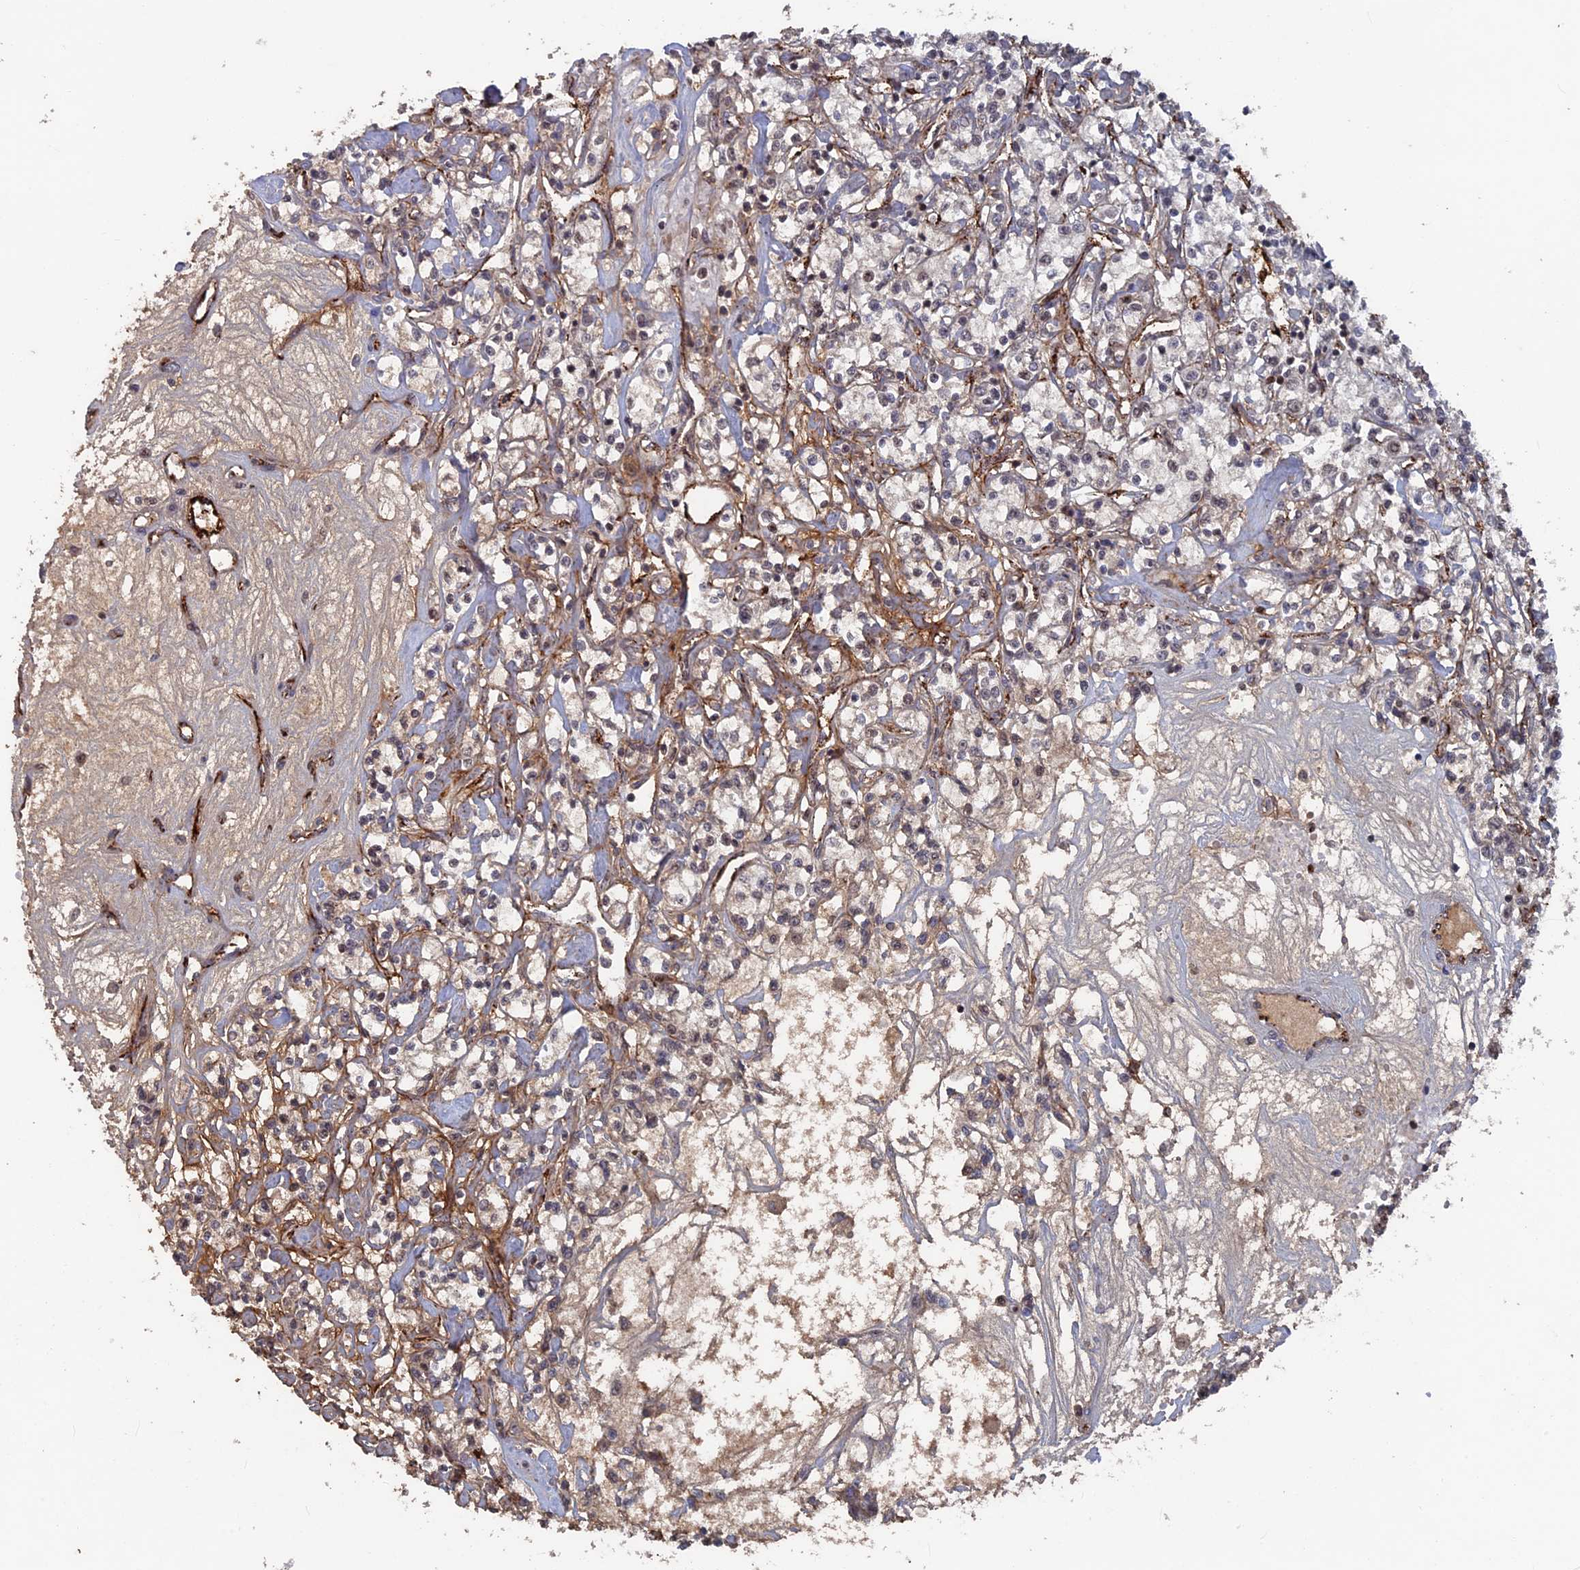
{"staining": {"intensity": "weak", "quantity": "<25%", "location": "nuclear"}, "tissue": "renal cancer", "cell_type": "Tumor cells", "image_type": "cancer", "snomed": [{"axis": "morphology", "description": "Adenocarcinoma, NOS"}, {"axis": "topography", "description": "Kidney"}], "caption": "The immunohistochemistry histopathology image has no significant positivity in tumor cells of renal adenocarcinoma tissue.", "gene": "SH3D21", "patient": {"sex": "female", "age": 59}}